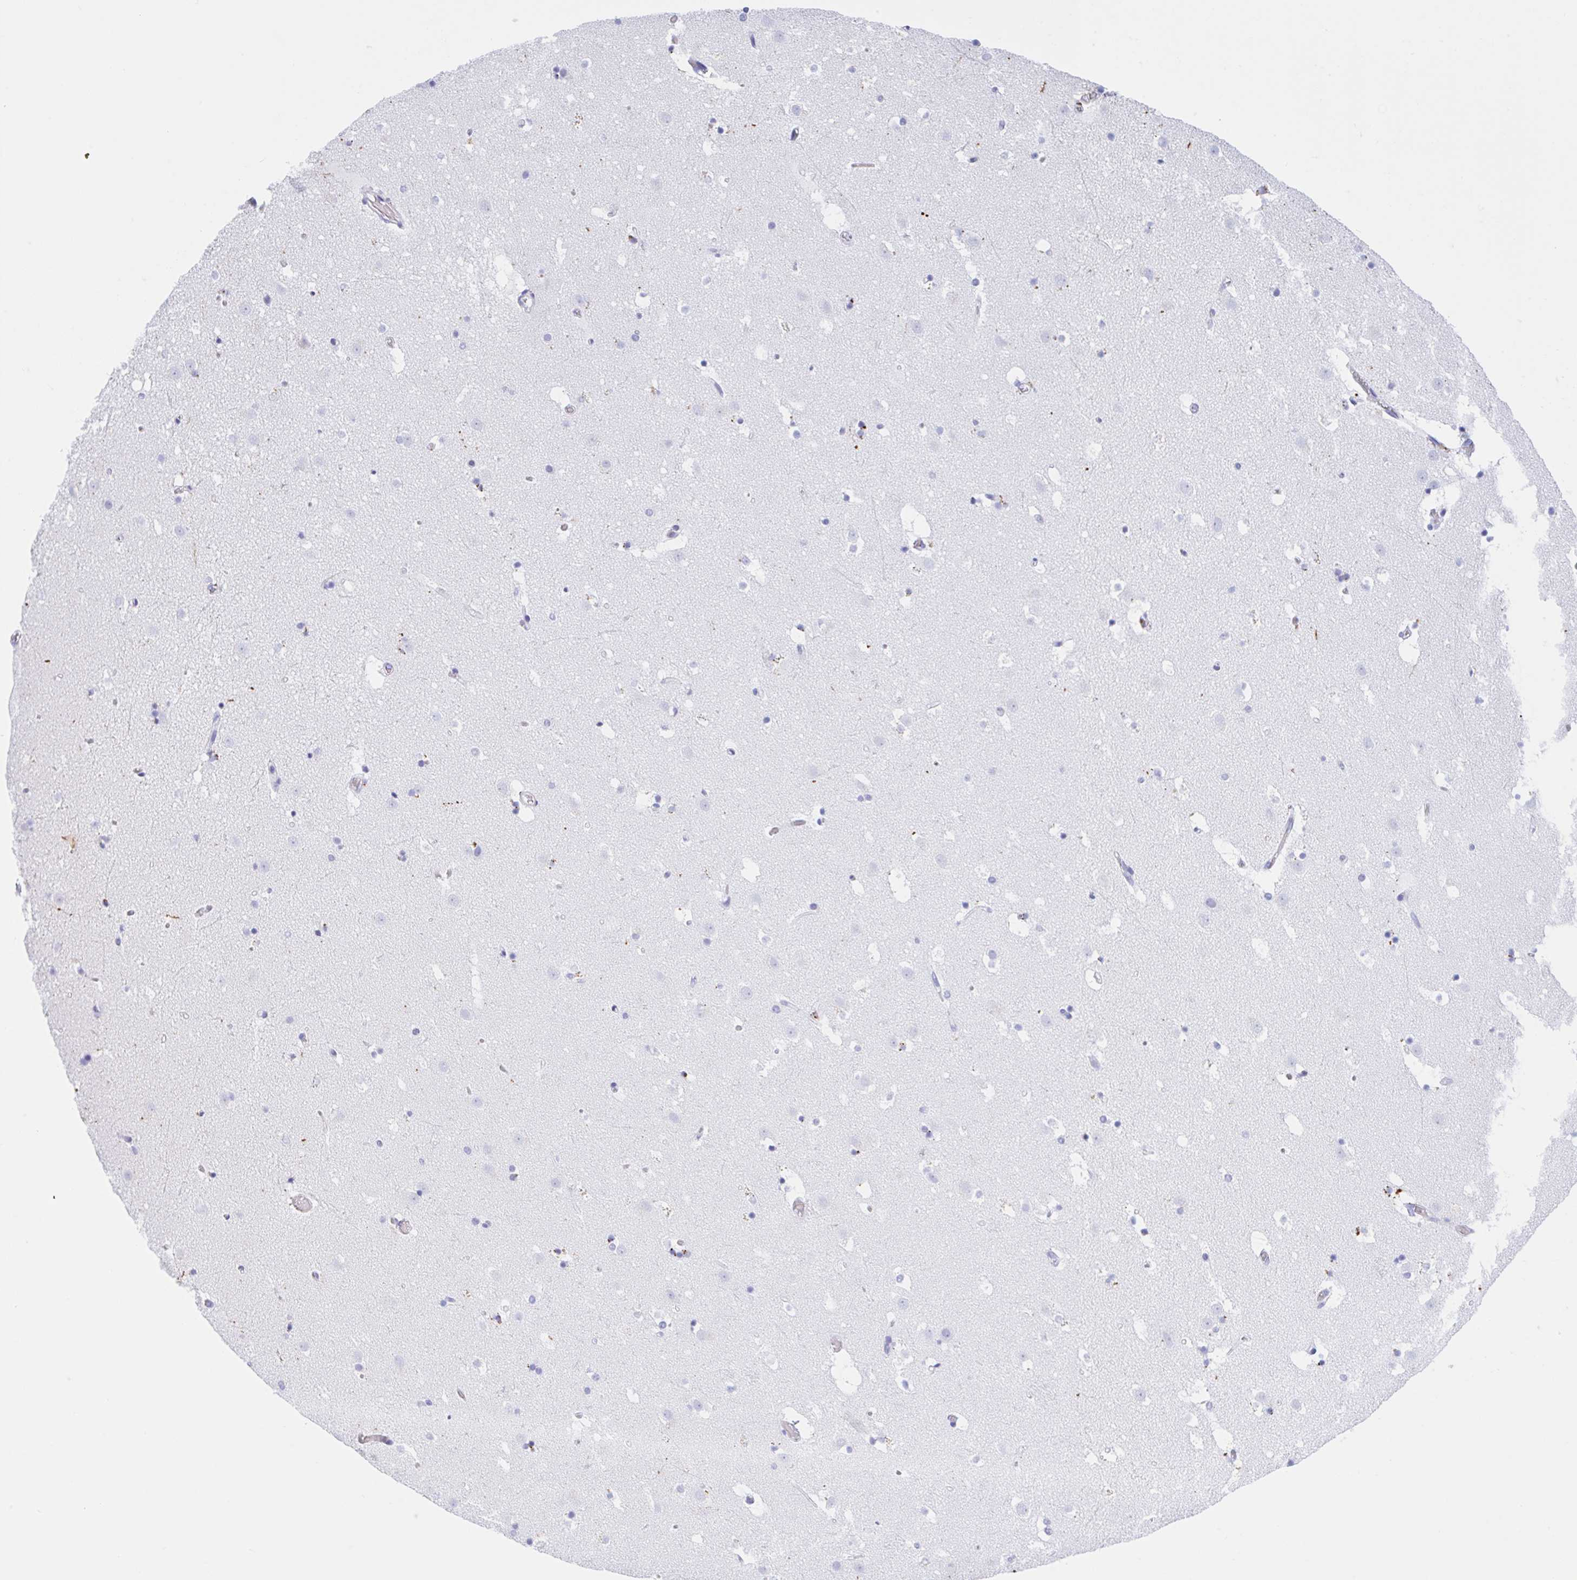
{"staining": {"intensity": "weak", "quantity": "<25%", "location": "cytoplasmic/membranous"}, "tissue": "caudate", "cell_type": "Glial cells", "image_type": "normal", "snomed": [{"axis": "morphology", "description": "Normal tissue, NOS"}, {"axis": "topography", "description": "Lateral ventricle wall"}], "caption": "IHC of unremarkable caudate displays no positivity in glial cells.", "gene": "ANKRD9", "patient": {"sex": "male", "age": 37}}